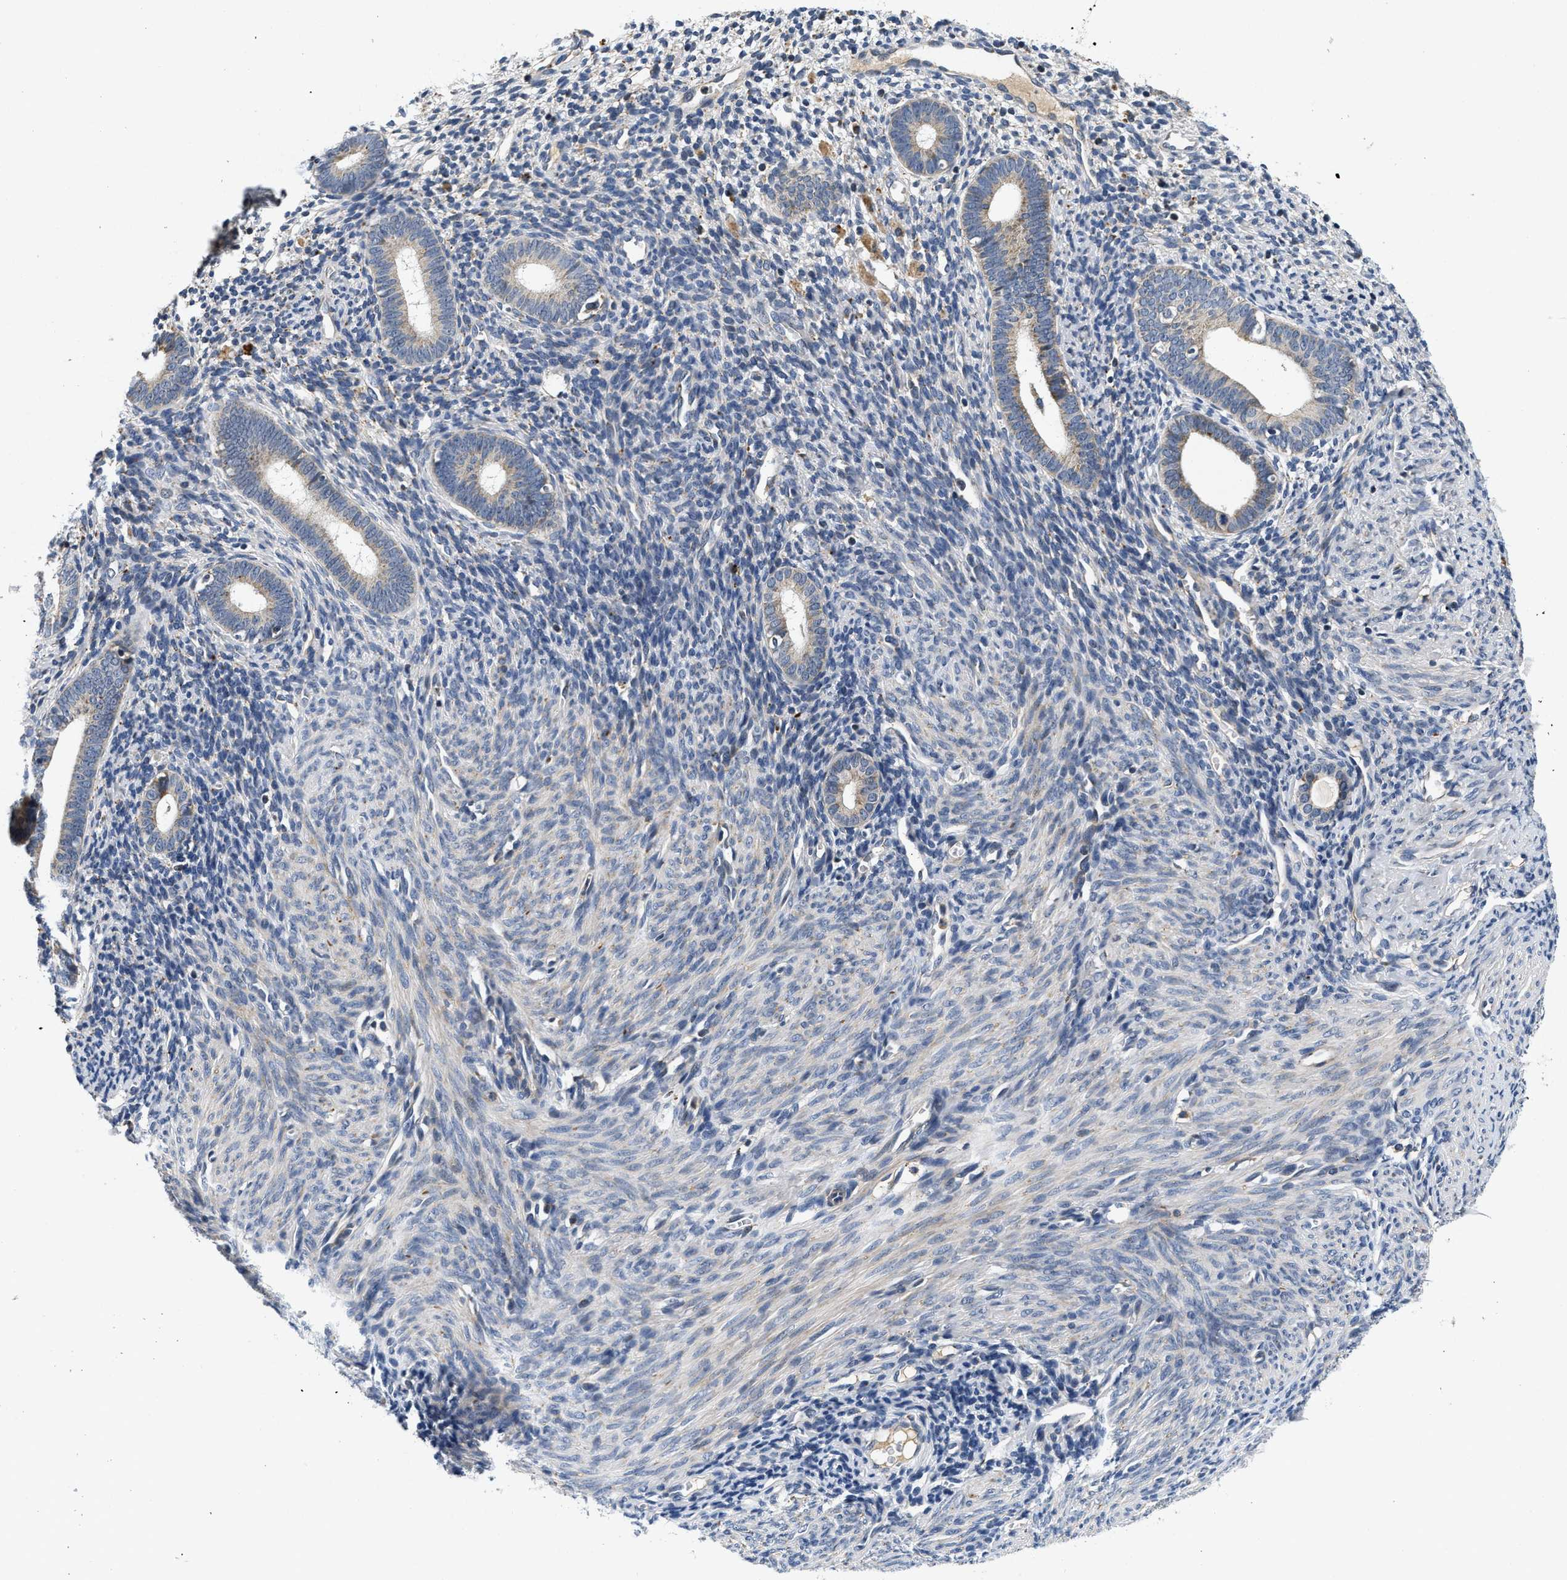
{"staining": {"intensity": "negative", "quantity": "none", "location": "none"}, "tissue": "endometrium", "cell_type": "Cells in endometrial stroma", "image_type": "normal", "snomed": [{"axis": "morphology", "description": "Normal tissue, NOS"}, {"axis": "morphology", "description": "Adenocarcinoma, NOS"}, {"axis": "topography", "description": "Endometrium"}], "caption": "High magnification brightfield microscopy of normal endometrium stained with DAB (3,3'-diaminobenzidine) (brown) and counterstained with hematoxylin (blue): cells in endometrial stroma show no significant positivity. (DAB immunohistochemistry (IHC), high magnification).", "gene": "PDP1", "patient": {"sex": "female", "age": 57}}